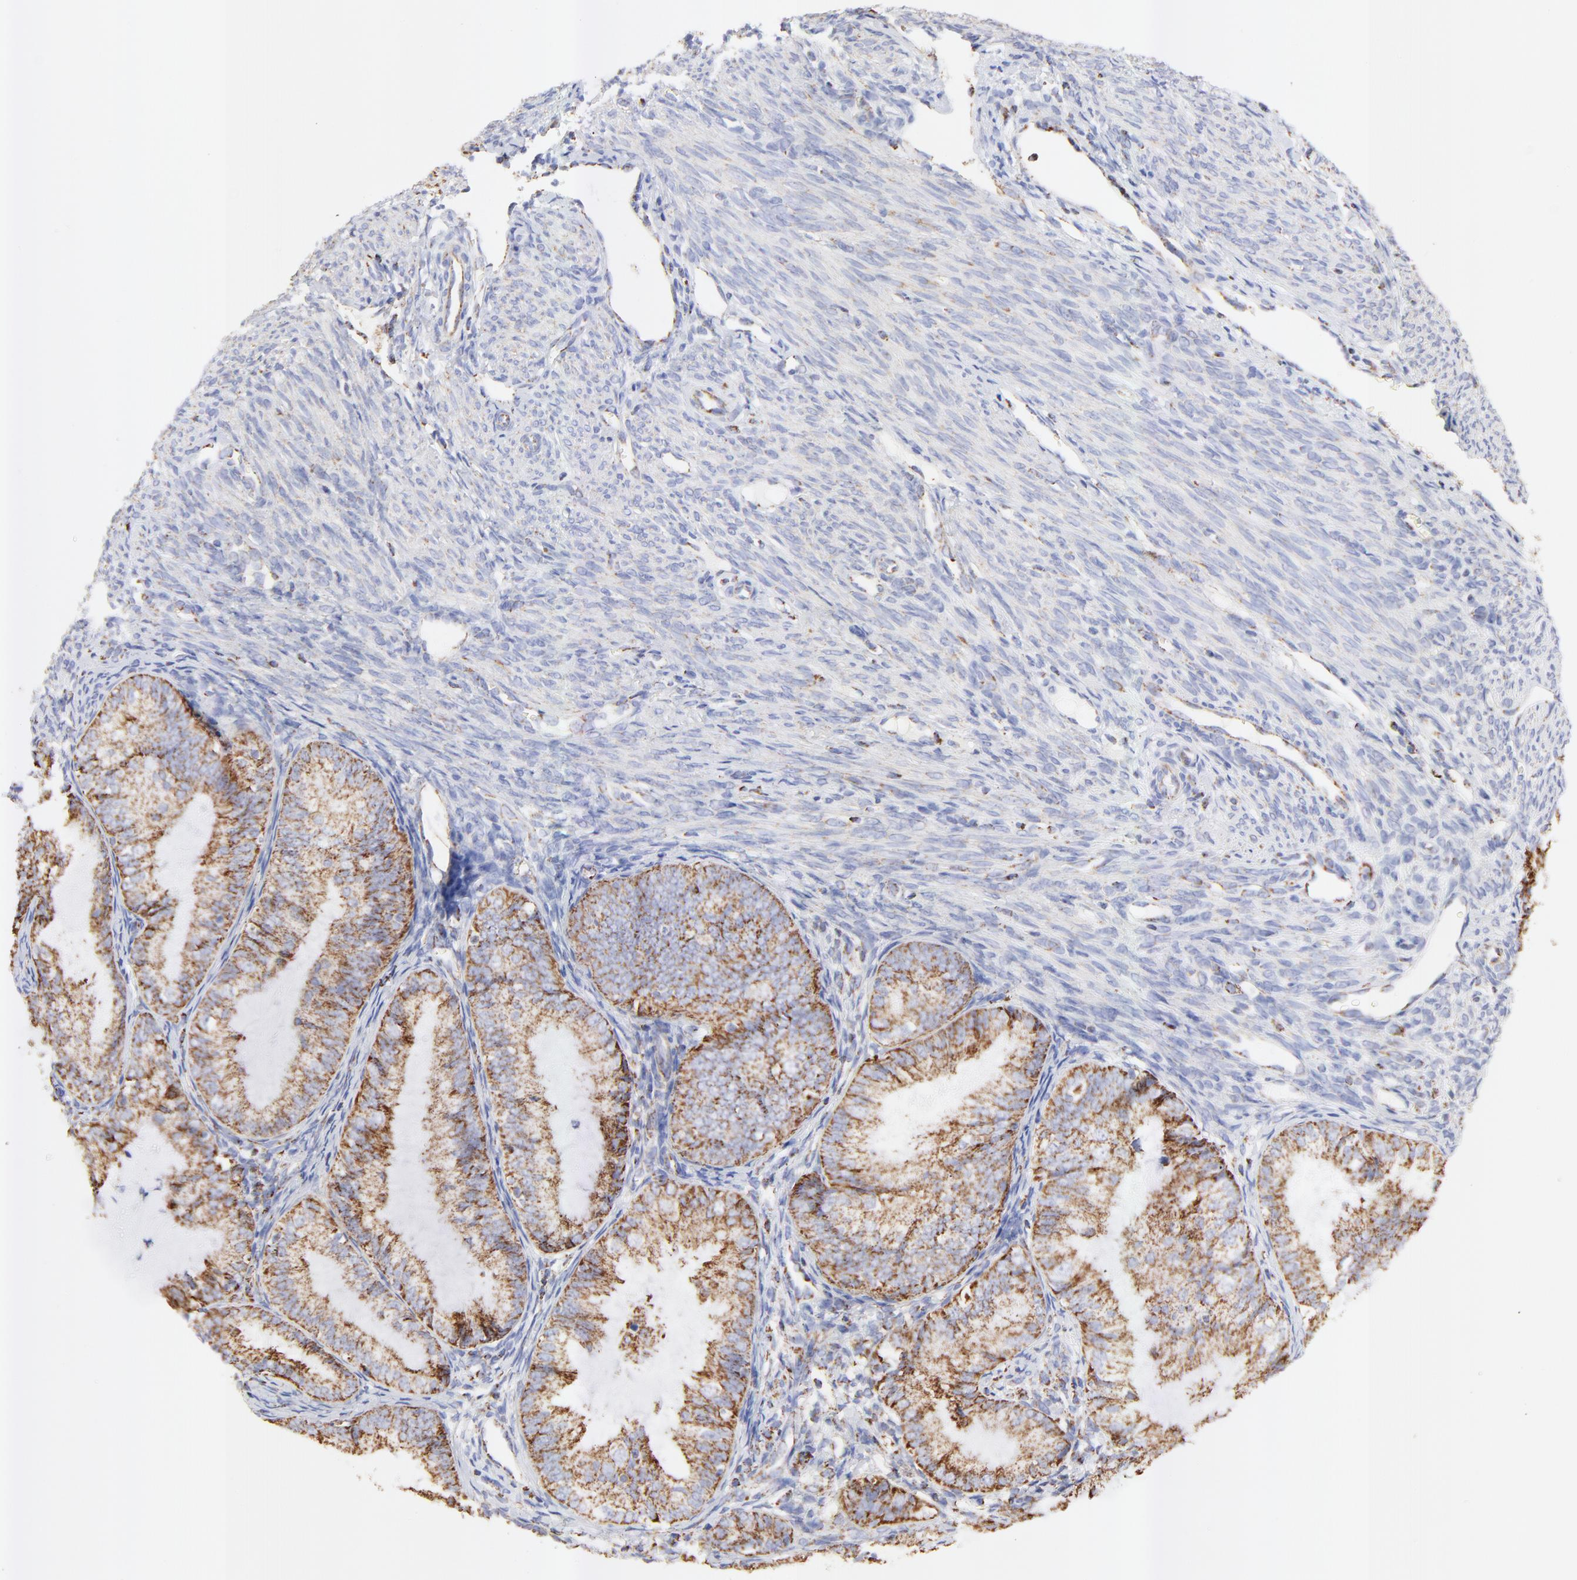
{"staining": {"intensity": "moderate", "quantity": ">75%", "location": "cytoplasmic/membranous"}, "tissue": "endometrial cancer", "cell_type": "Tumor cells", "image_type": "cancer", "snomed": [{"axis": "morphology", "description": "Adenocarcinoma, NOS"}, {"axis": "topography", "description": "Endometrium"}], "caption": "Immunohistochemical staining of endometrial cancer shows medium levels of moderate cytoplasmic/membranous protein staining in approximately >75% of tumor cells.", "gene": "COX4I1", "patient": {"sex": "female", "age": 66}}